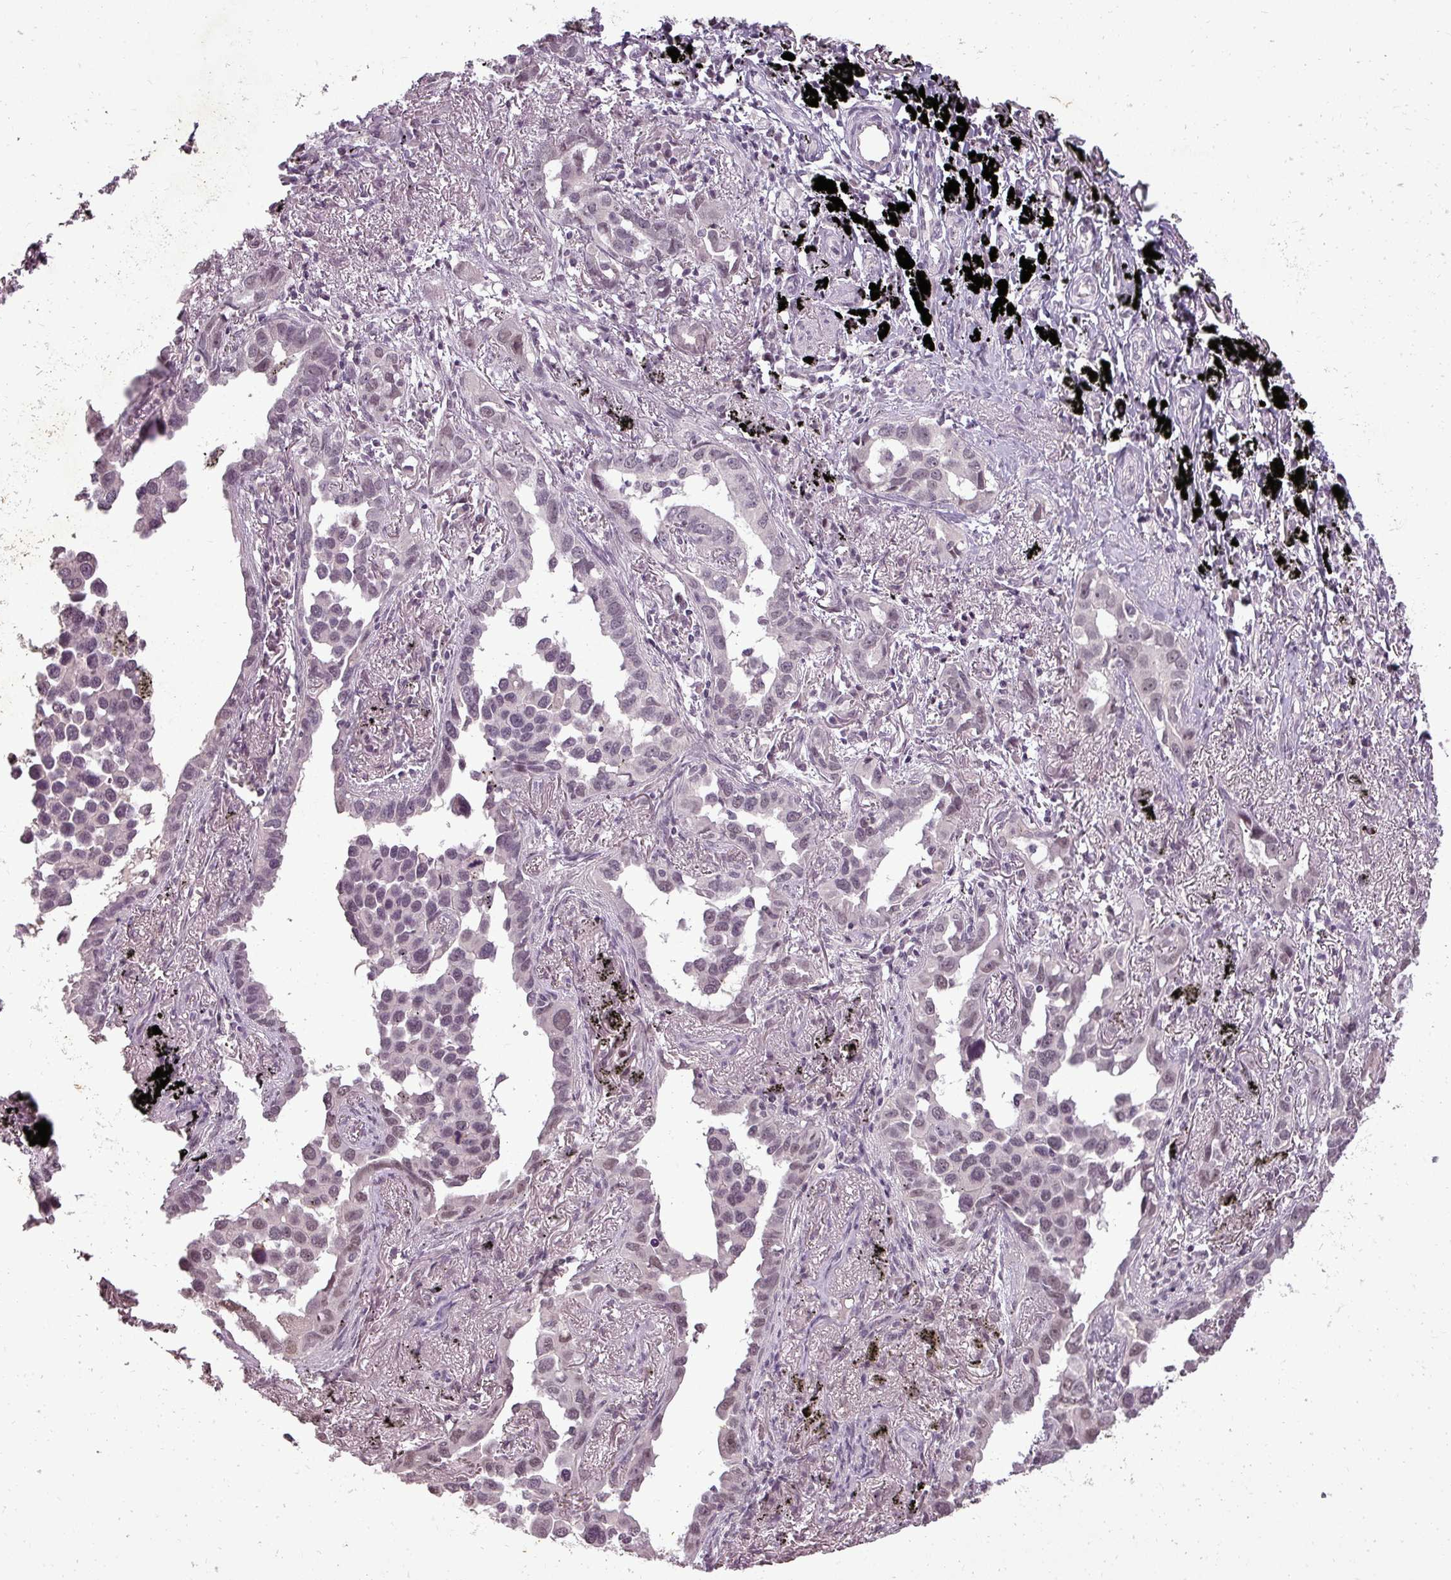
{"staining": {"intensity": "weak", "quantity": ">75%", "location": "nuclear"}, "tissue": "lung cancer", "cell_type": "Tumor cells", "image_type": "cancer", "snomed": [{"axis": "morphology", "description": "Adenocarcinoma, NOS"}, {"axis": "topography", "description": "Lung"}], "caption": "This micrograph displays lung adenocarcinoma stained with IHC to label a protein in brown. The nuclear of tumor cells show weak positivity for the protein. Nuclei are counter-stained blue.", "gene": "BCAS3", "patient": {"sex": "male", "age": 67}}